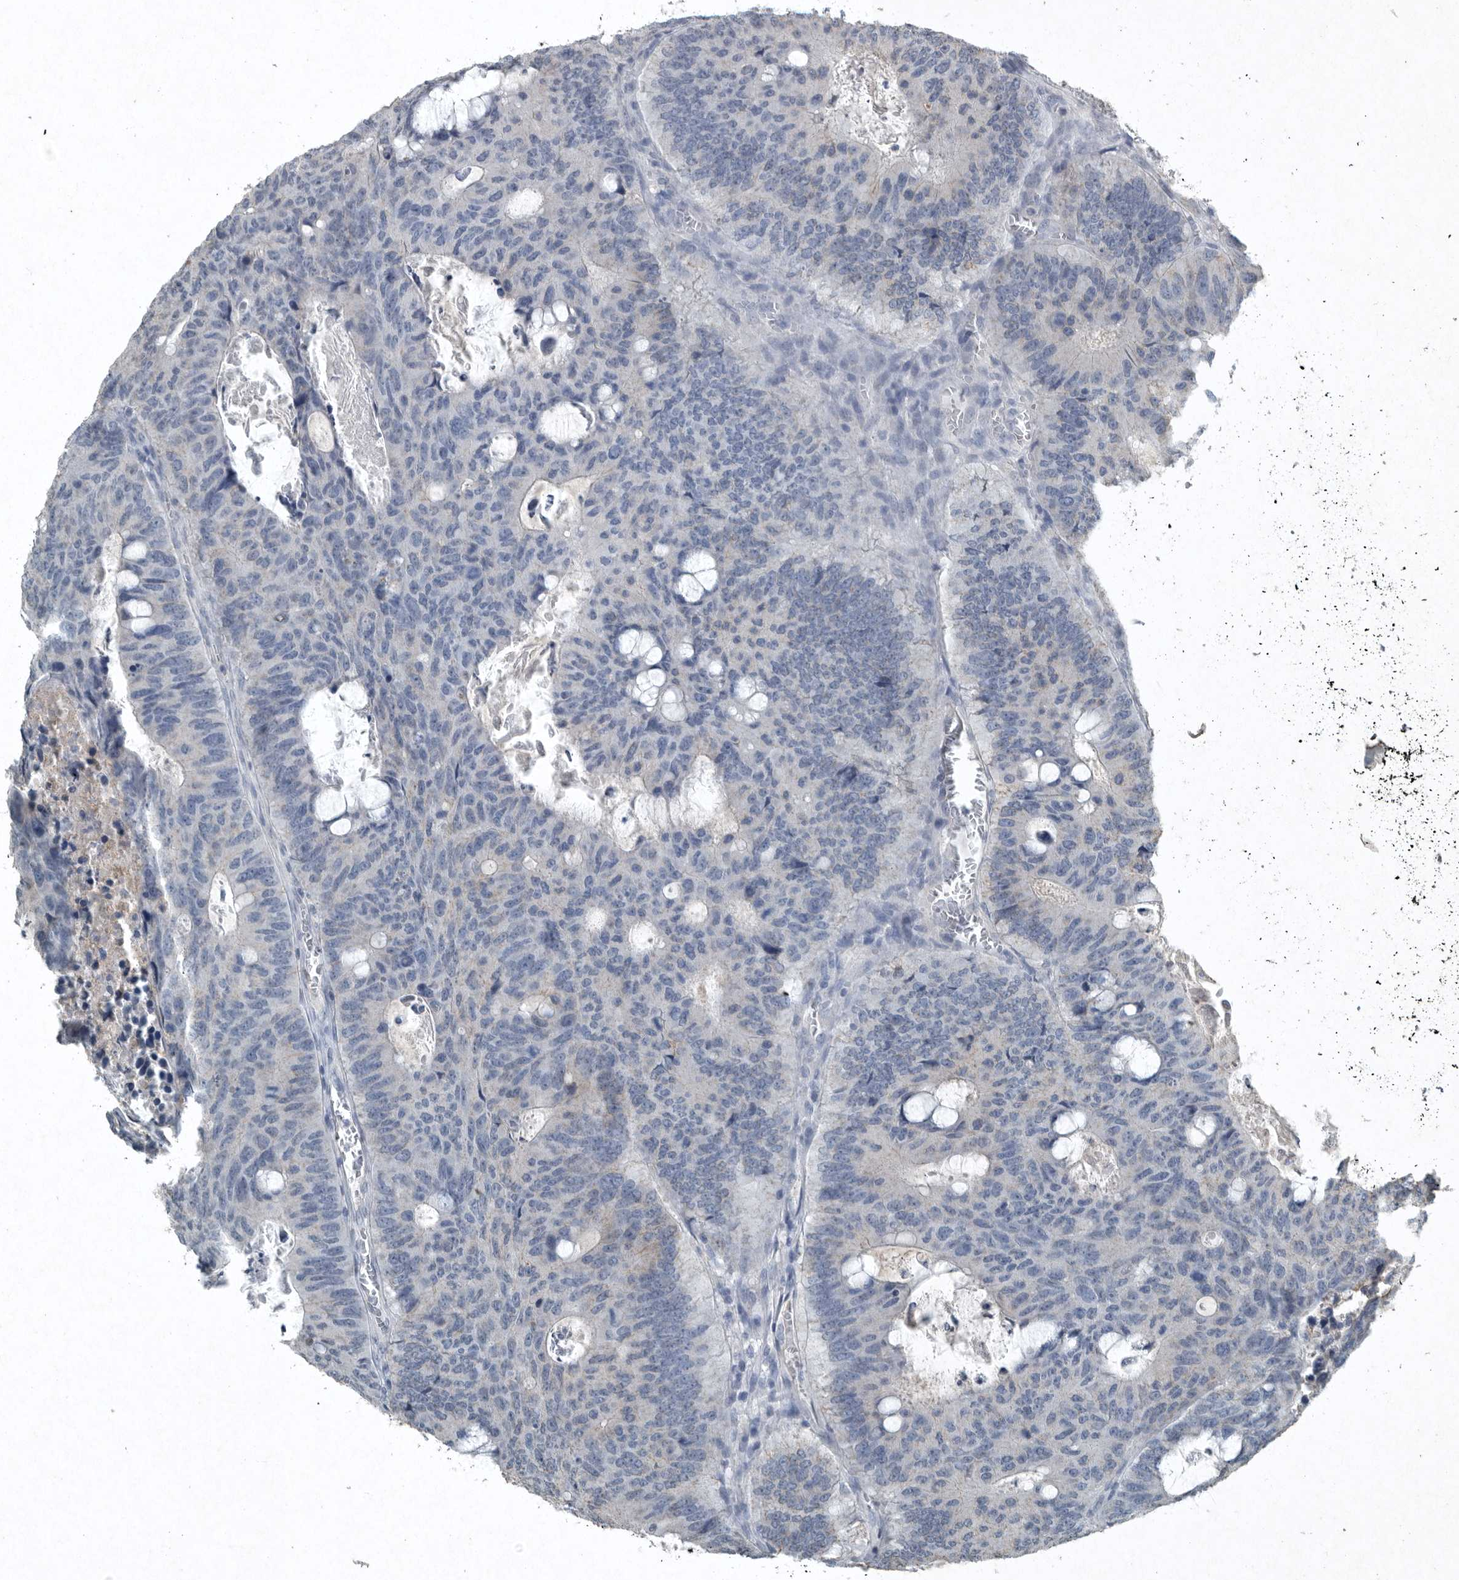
{"staining": {"intensity": "negative", "quantity": "none", "location": "none"}, "tissue": "colorectal cancer", "cell_type": "Tumor cells", "image_type": "cancer", "snomed": [{"axis": "morphology", "description": "Adenocarcinoma, NOS"}, {"axis": "topography", "description": "Colon"}], "caption": "Tumor cells are negative for brown protein staining in colorectal cancer (adenocarcinoma).", "gene": "IL20", "patient": {"sex": "male", "age": 87}}